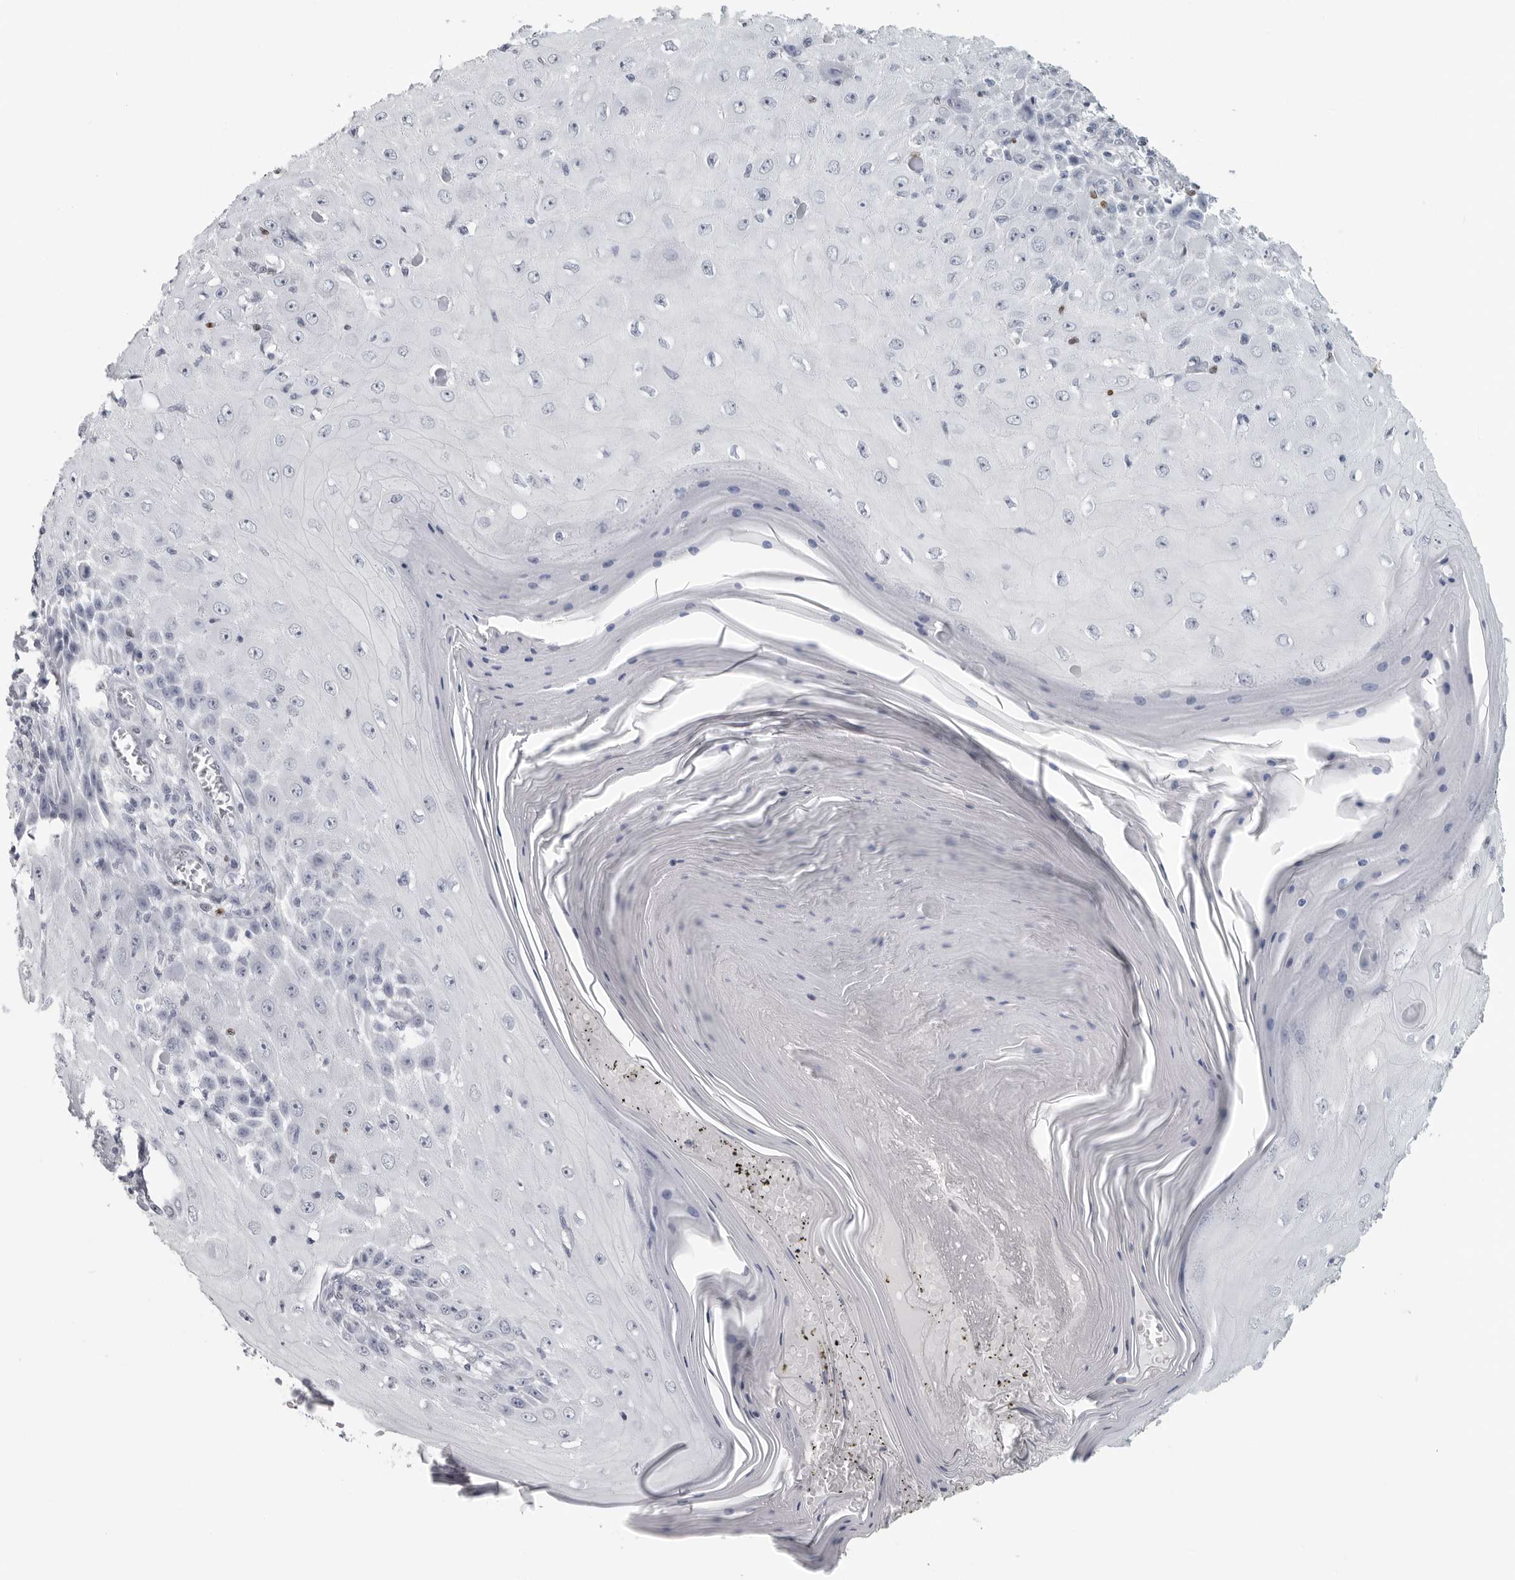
{"staining": {"intensity": "negative", "quantity": "none", "location": "none"}, "tissue": "skin cancer", "cell_type": "Tumor cells", "image_type": "cancer", "snomed": [{"axis": "morphology", "description": "Squamous cell carcinoma, NOS"}, {"axis": "topography", "description": "Skin"}], "caption": "A photomicrograph of skin cancer stained for a protein demonstrates no brown staining in tumor cells.", "gene": "SATB2", "patient": {"sex": "female", "age": 73}}